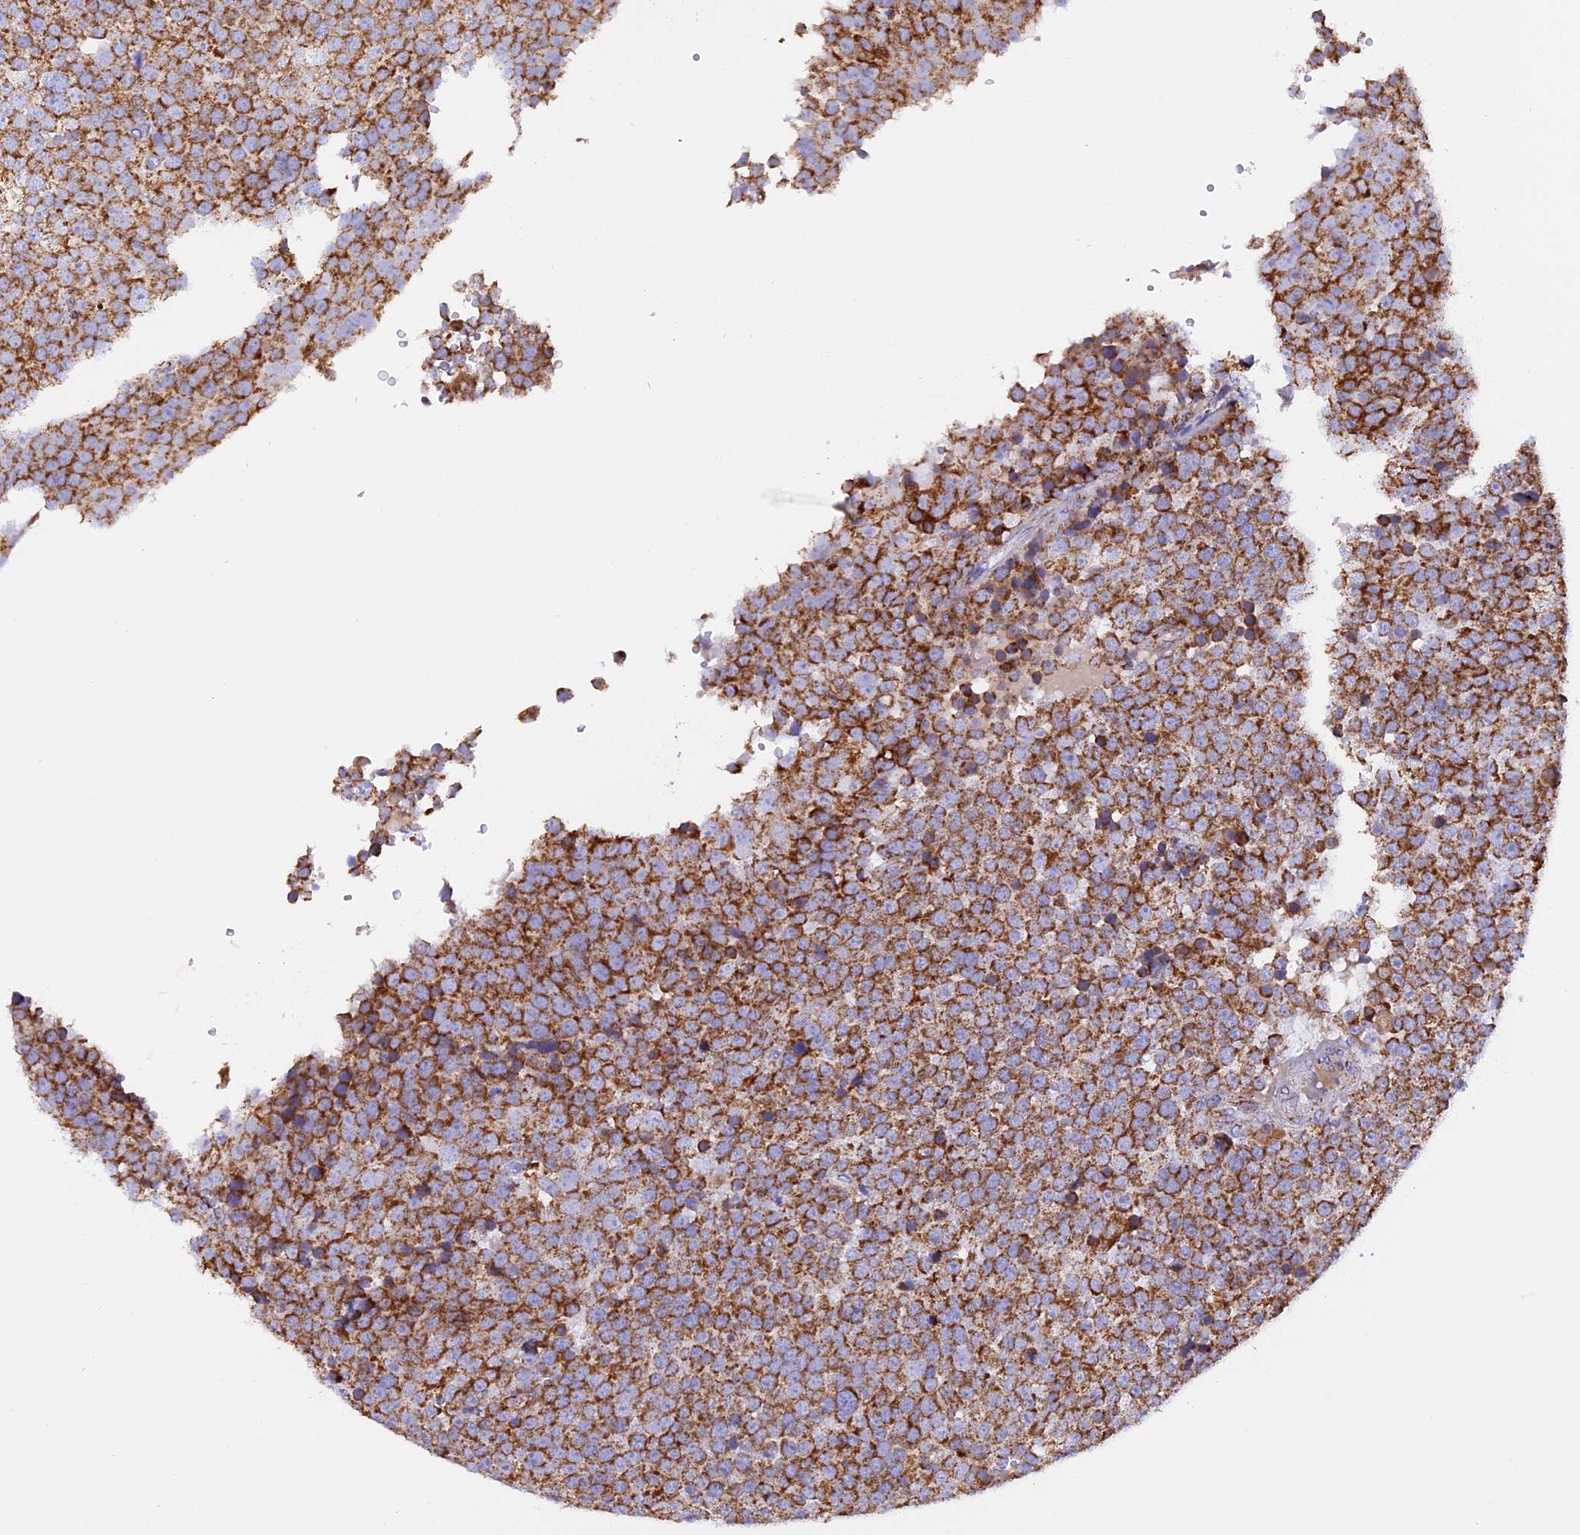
{"staining": {"intensity": "strong", "quantity": ">75%", "location": "cytoplasmic/membranous"}, "tissue": "testis cancer", "cell_type": "Tumor cells", "image_type": "cancer", "snomed": [{"axis": "morphology", "description": "Seminoma, NOS"}, {"axis": "topography", "description": "Testis"}], "caption": "Strong cytoplasmic/membranous expression is identified in about >75% of tumor cells in testis seminoma.", "gene": "KCNG1", "patient": {"sex": "male", "age": 71}}